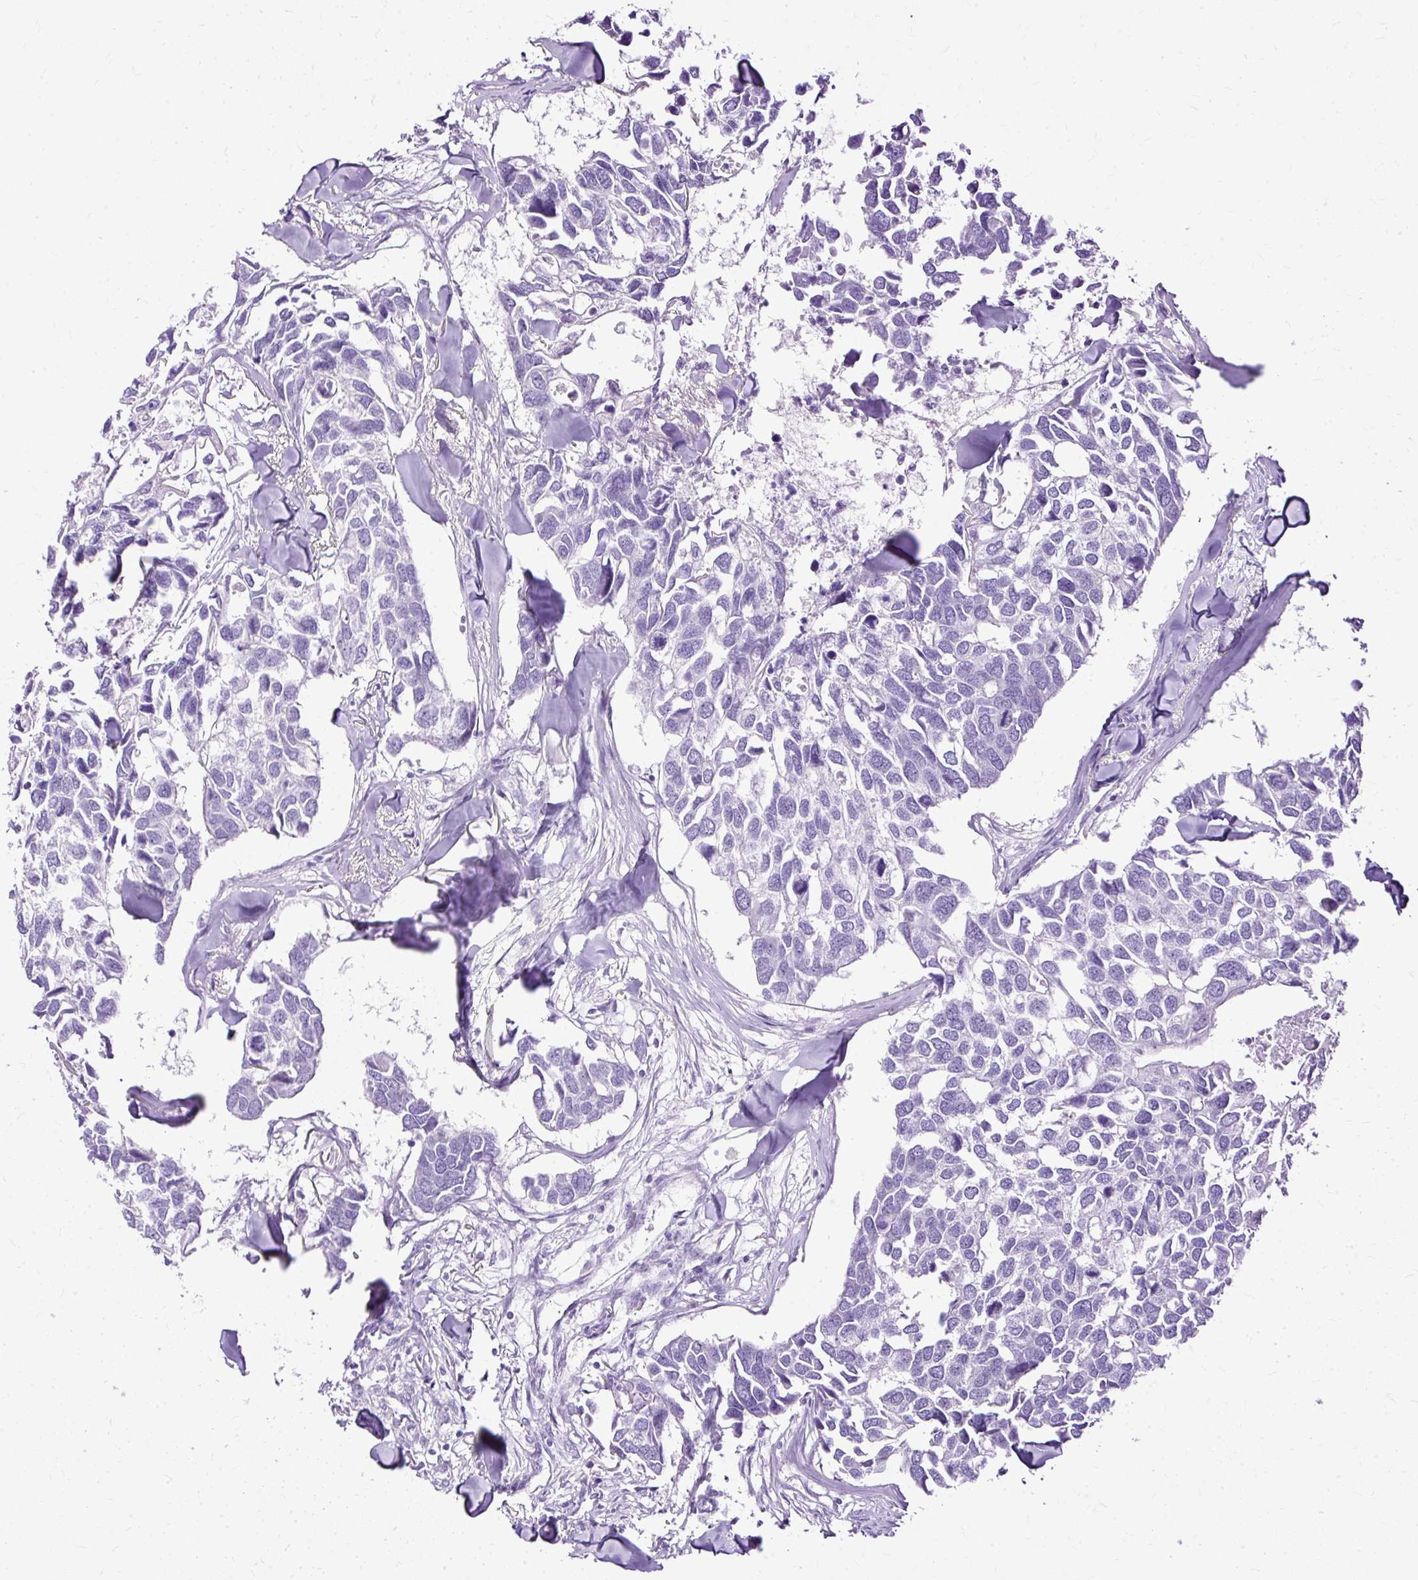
{"staining": {"intensity": "negative", "quantity": "none", "location": "none"}, "tissue": "breast cancer", "cell_type": "Tumor cells", "image_type": "cancer", "snomed": [{"axis": "morphology", "description": "Duct carcinoma"}, {"axis": "topography", "description": "Breast"}], "caption": "This is an IHC histopathology image of human intraductal carcinoma (breast). There is no positivity in tumor cells.", "gene": "SLC8A2", "patient": {"sex": "female", "age": 83}}